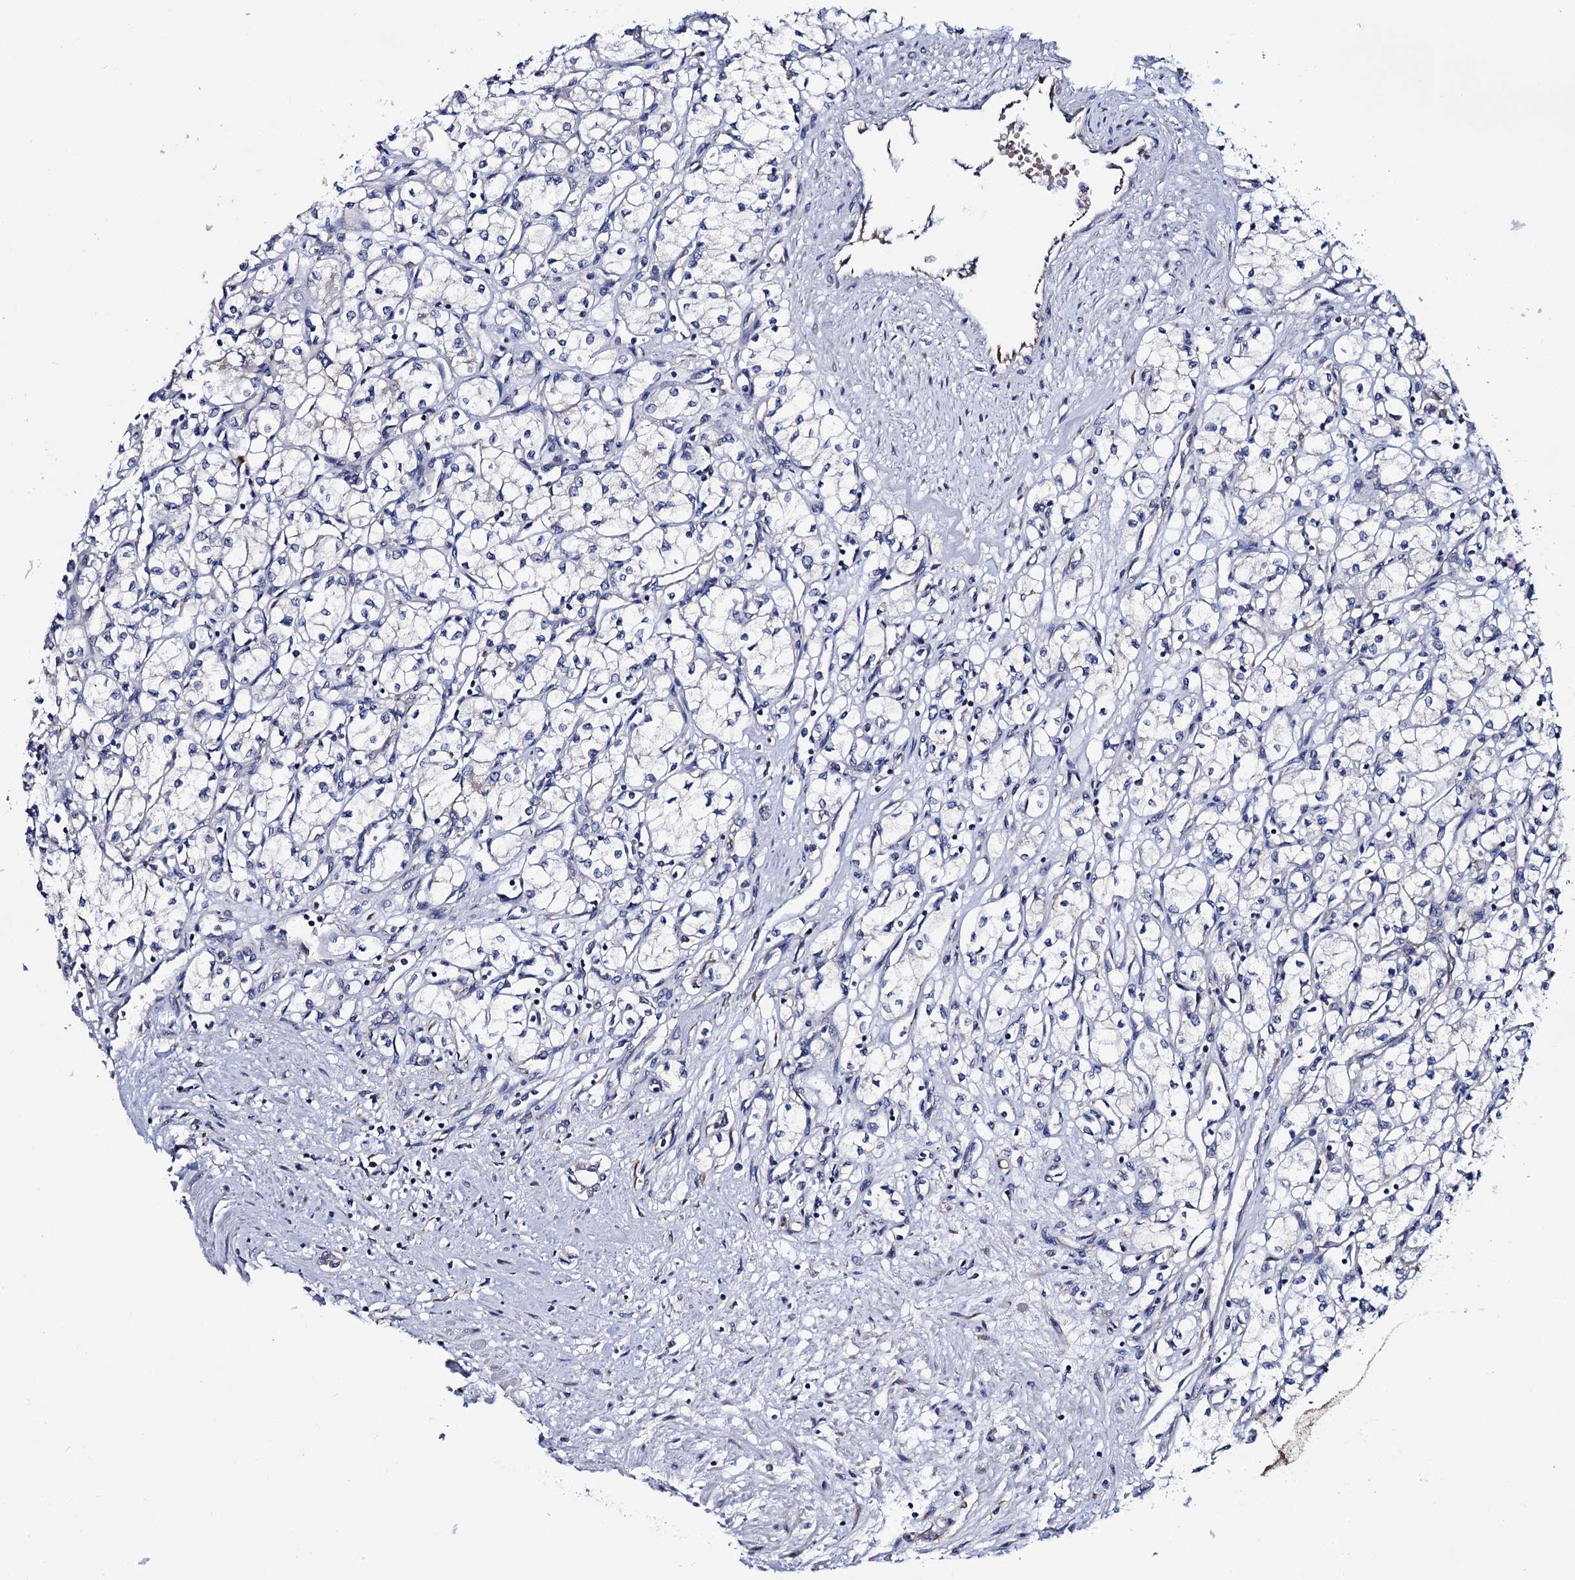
{"staining": {"intensity": "negative", "quantity": "none", "location": "none"}, "tissue": "renal cancer", "cell_type": "Tumor cells", "image_type": "cancer", "snomed": [{"axis": "morphology", "description": "Adenocarcinoma, NOS"}, {"axis": "topography", "description": "Kidney"}], "caption": "This is a photomicrograph of immunohistochemistry staining of renal adenocarcinoma, which shows no staining in tumor cells.", "gene": "TRMT112", "patient": {"sex": "male", "age": 59}}